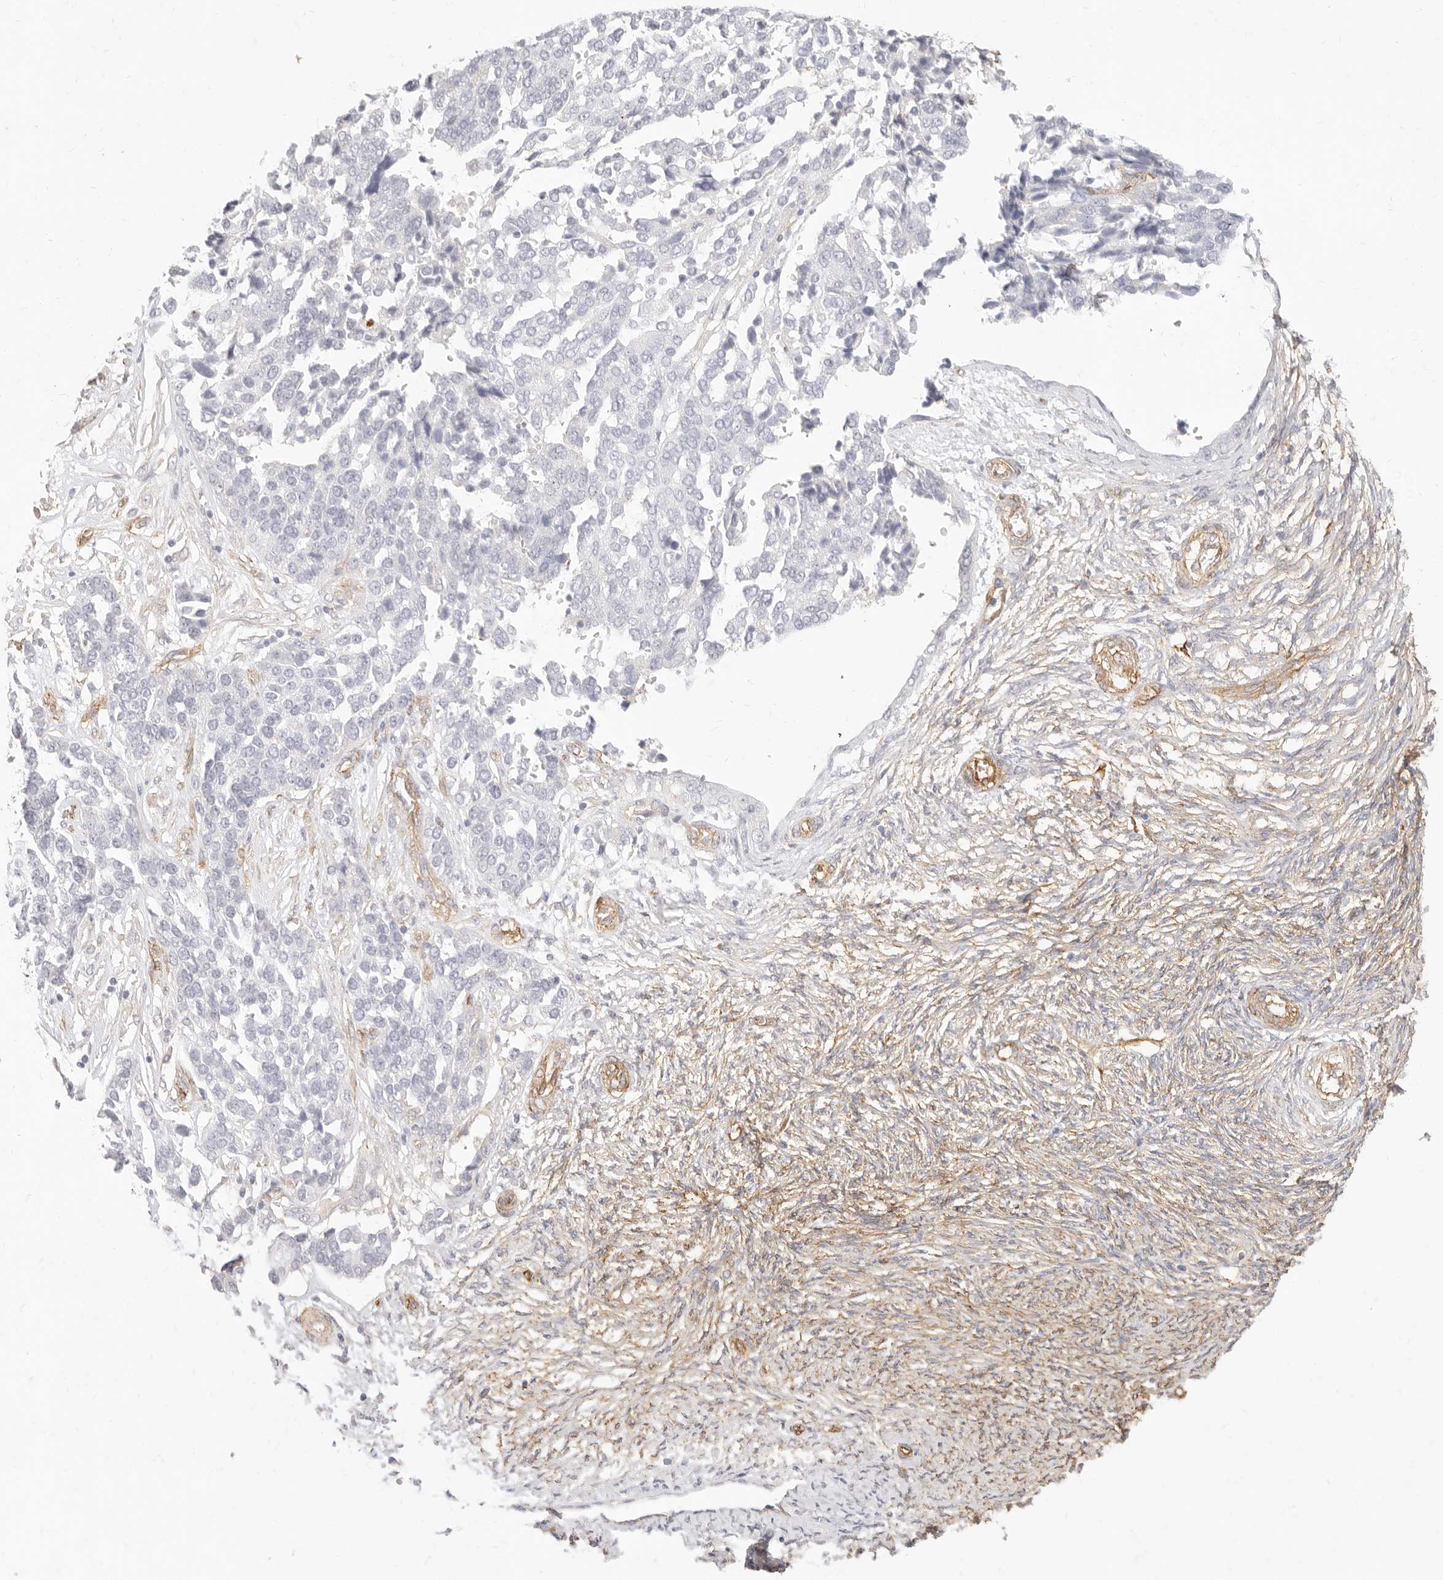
{"staining": {"intensity": "negative", "quantity": "none", "location": "none"}, "tissue": "ovarian cancer", "cell_type": "Tumor cells", "image_type": "cancer", "snomed": [{"axis": "morphology", "description": "Cystadenocarcinoma, serous, NOS"}, {"axis": "topography", "description": "Ovary"}], "caption": "Ovarian cancer (serous cystadenocarcinoma) was stained to show a protein in brown. There is no significant staining in tumor cells. Nuclei are stained in blue.", "gene": "NUS1", "patient": {"sex": "female", "age": 44}}